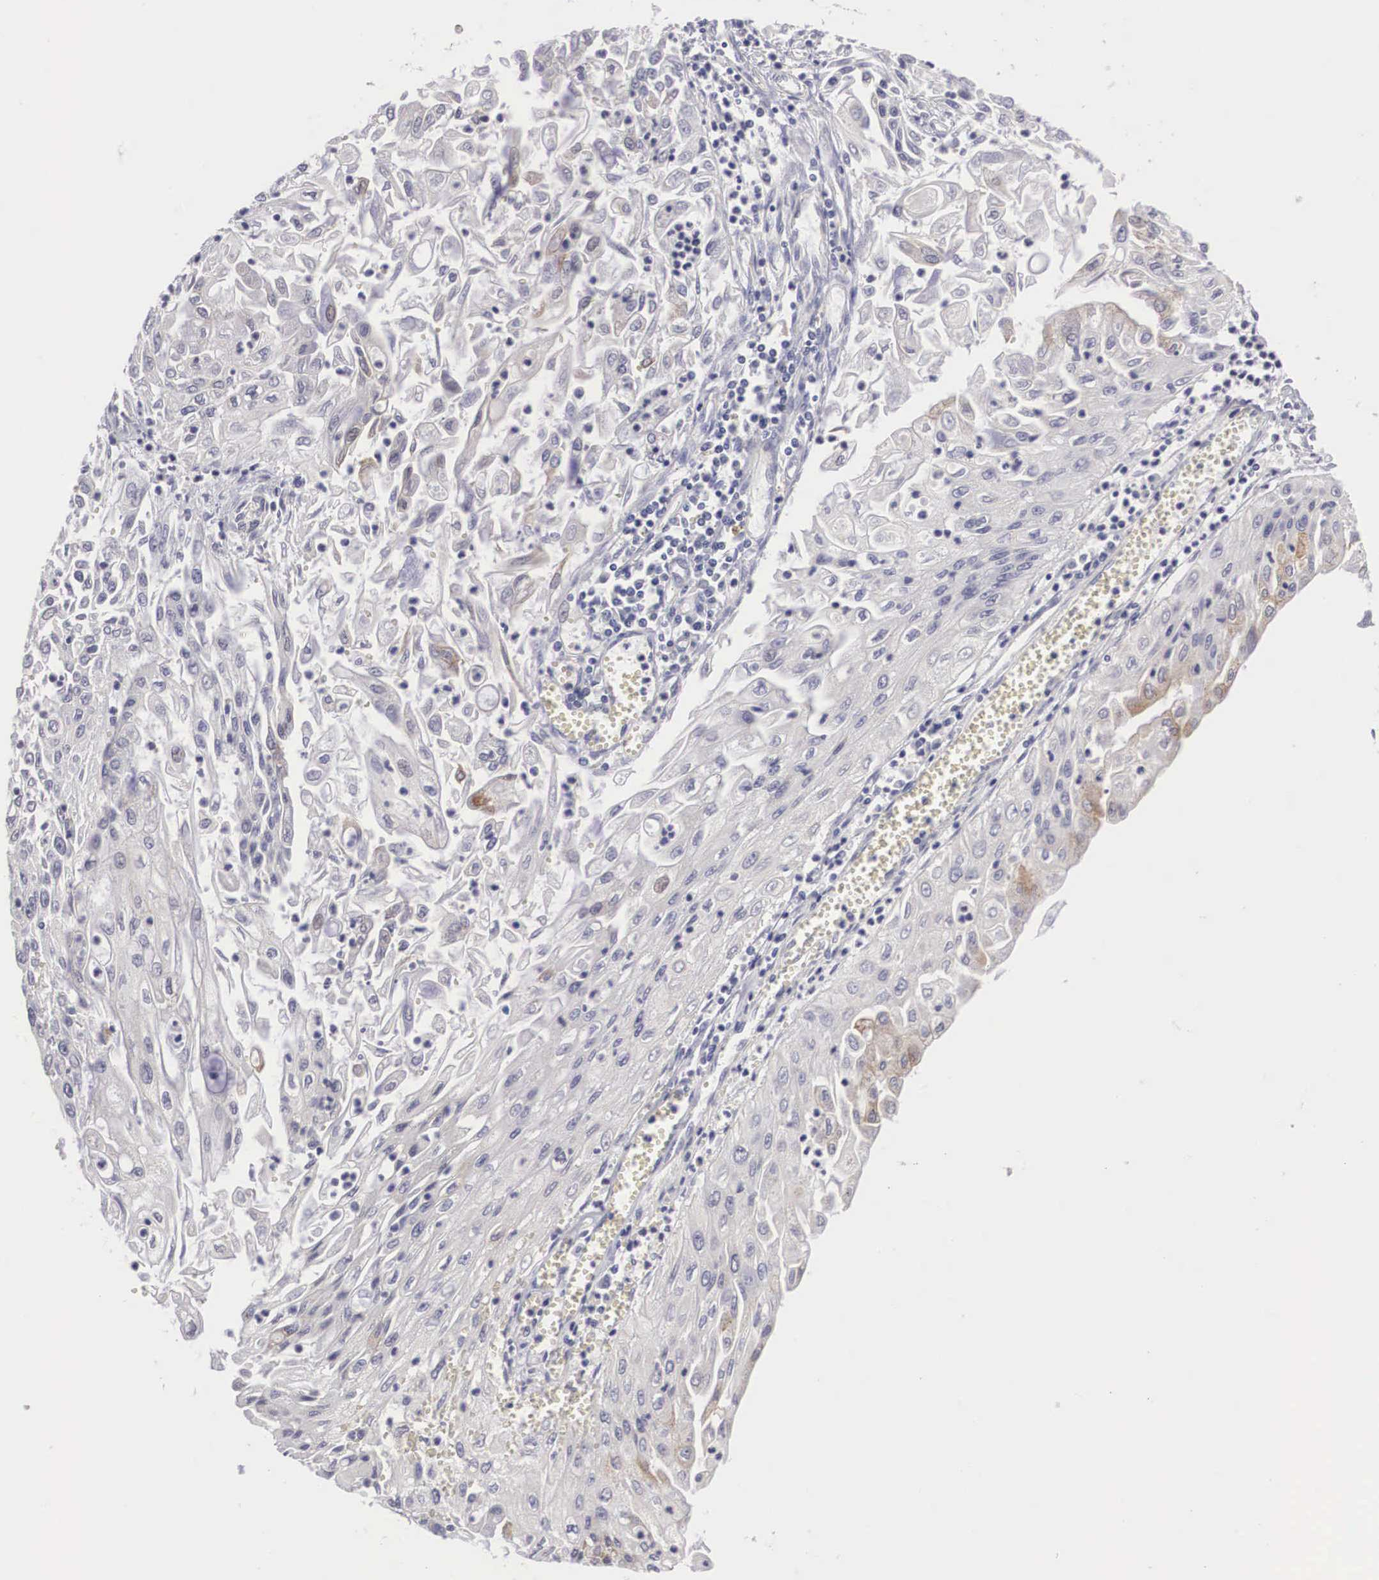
{"staining": {"intensity": "negative", "quantity": "none", "location": "none"}, "tissue": "endometrial cancer", "cell_type": "Tumor cells", "image_type": "cancer", "snomed": [{"axis": "morphology", "description": "Adenocarcinoma, NOS"}, {"axis": "topography", "description": "Endometrium"}], "caption": "Adenocarcinoma (endometrial) stained for a protein using immunohistochemistry (IHC) exhibits no expression tumor cells.", "gene": "GRIPAP1", "patient": {"sex": "female", "age": 75}}